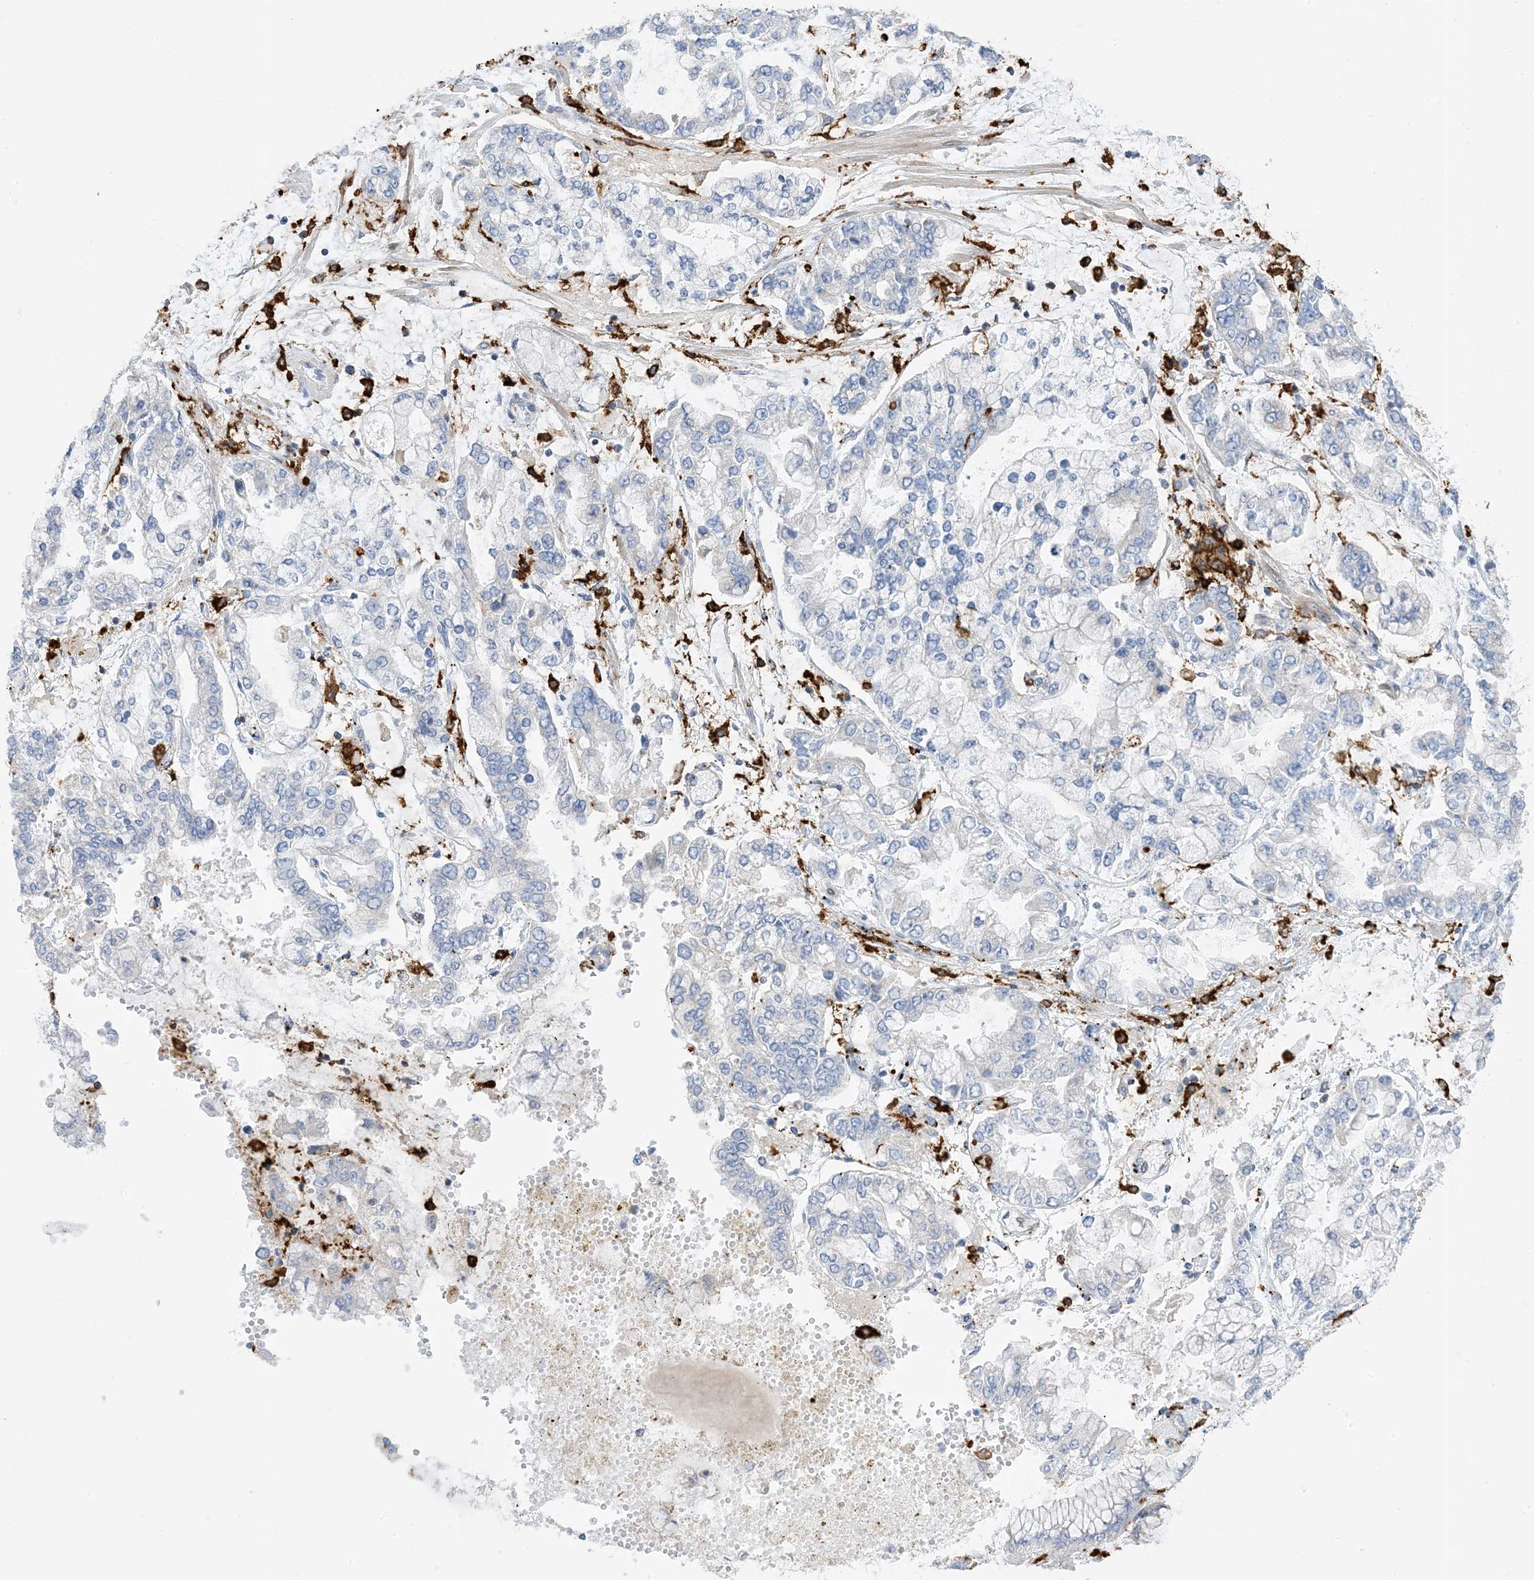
{"staining": {"intensity": "negative", "quantity": "none", "location": "none"}, "tissue": "stomach cancer", "cell_type": "Tumor cells", "image_type": "cancer", "snomed": [{"axis": "morphology", "description": "Normal tissue, NOS"}, {"axis": "morphology", "description": "Adenocarcinoma, NOS"}, {"axis": "topography", "description": "Stomach, upper"}, {"axis": "topography", "description": "Stomach"}], "caption": "An immunohistochemistry (IHC) micrograph of stomach adenocarcinoma is shown. There is no staining in tumor cells of stomach adenocarcinoma. (DAB IHC with hematoxylin counter stain).", "gene": "DPH3", "patient": {"sex": "male", "age": 76}}